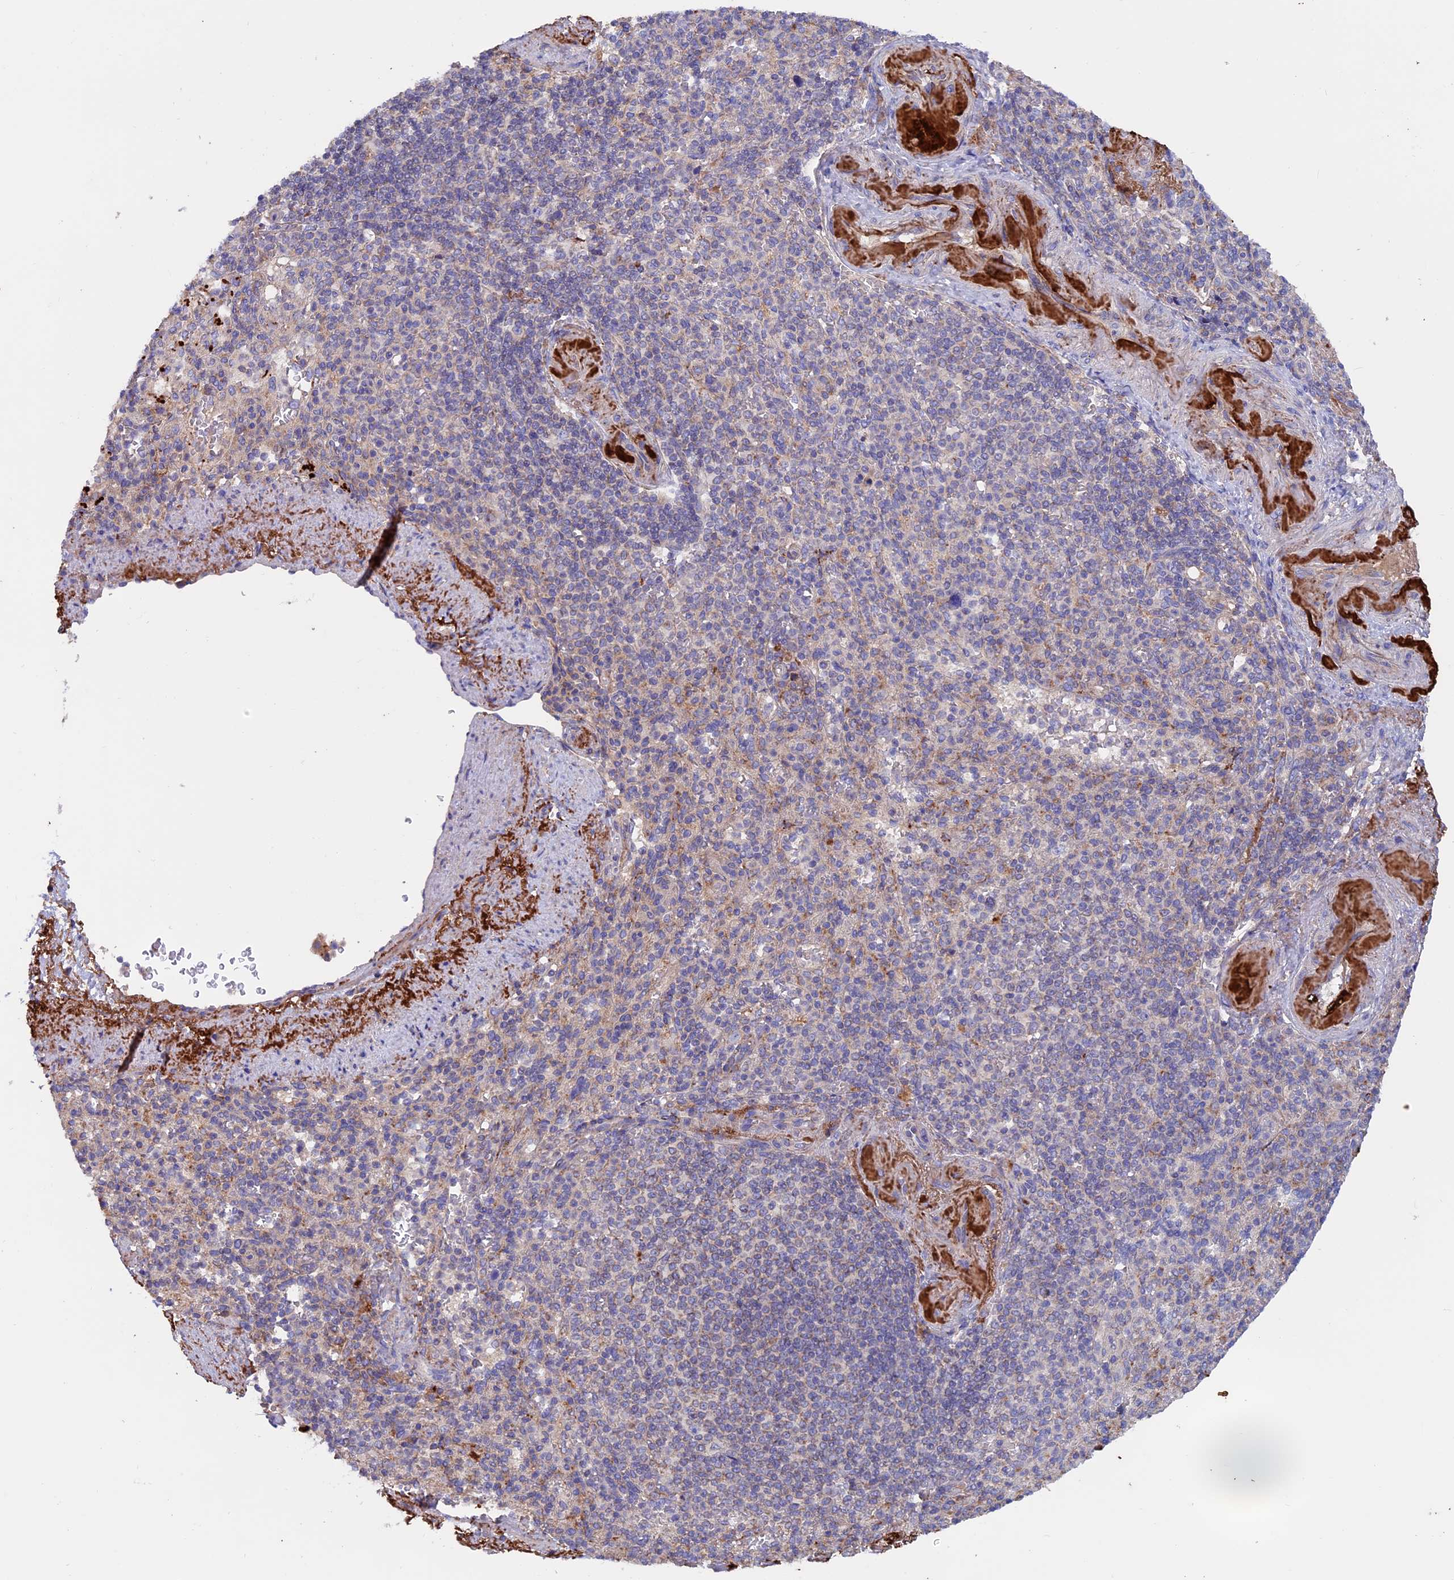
{"staining": {"intensity": "moderate", "quantity": "<25%", "location": "cytoplasmic/membranous"}, "tissue": "spleen", "cell_type": "Cells in red pulp", "image_type": "normal", "snomed": [{"axis": "morphology", "description": "Normal tissue, NOS"}, {"axis": "topography", "description": "Spleen"}], "caption": "A photomicrograph of human spleen stained for a protein displays moderate cytoplasmic/membranous brown staining in cells in red pulp.", "gene": "PTPN9", "patient": {"sex": "female", "age": 74}}